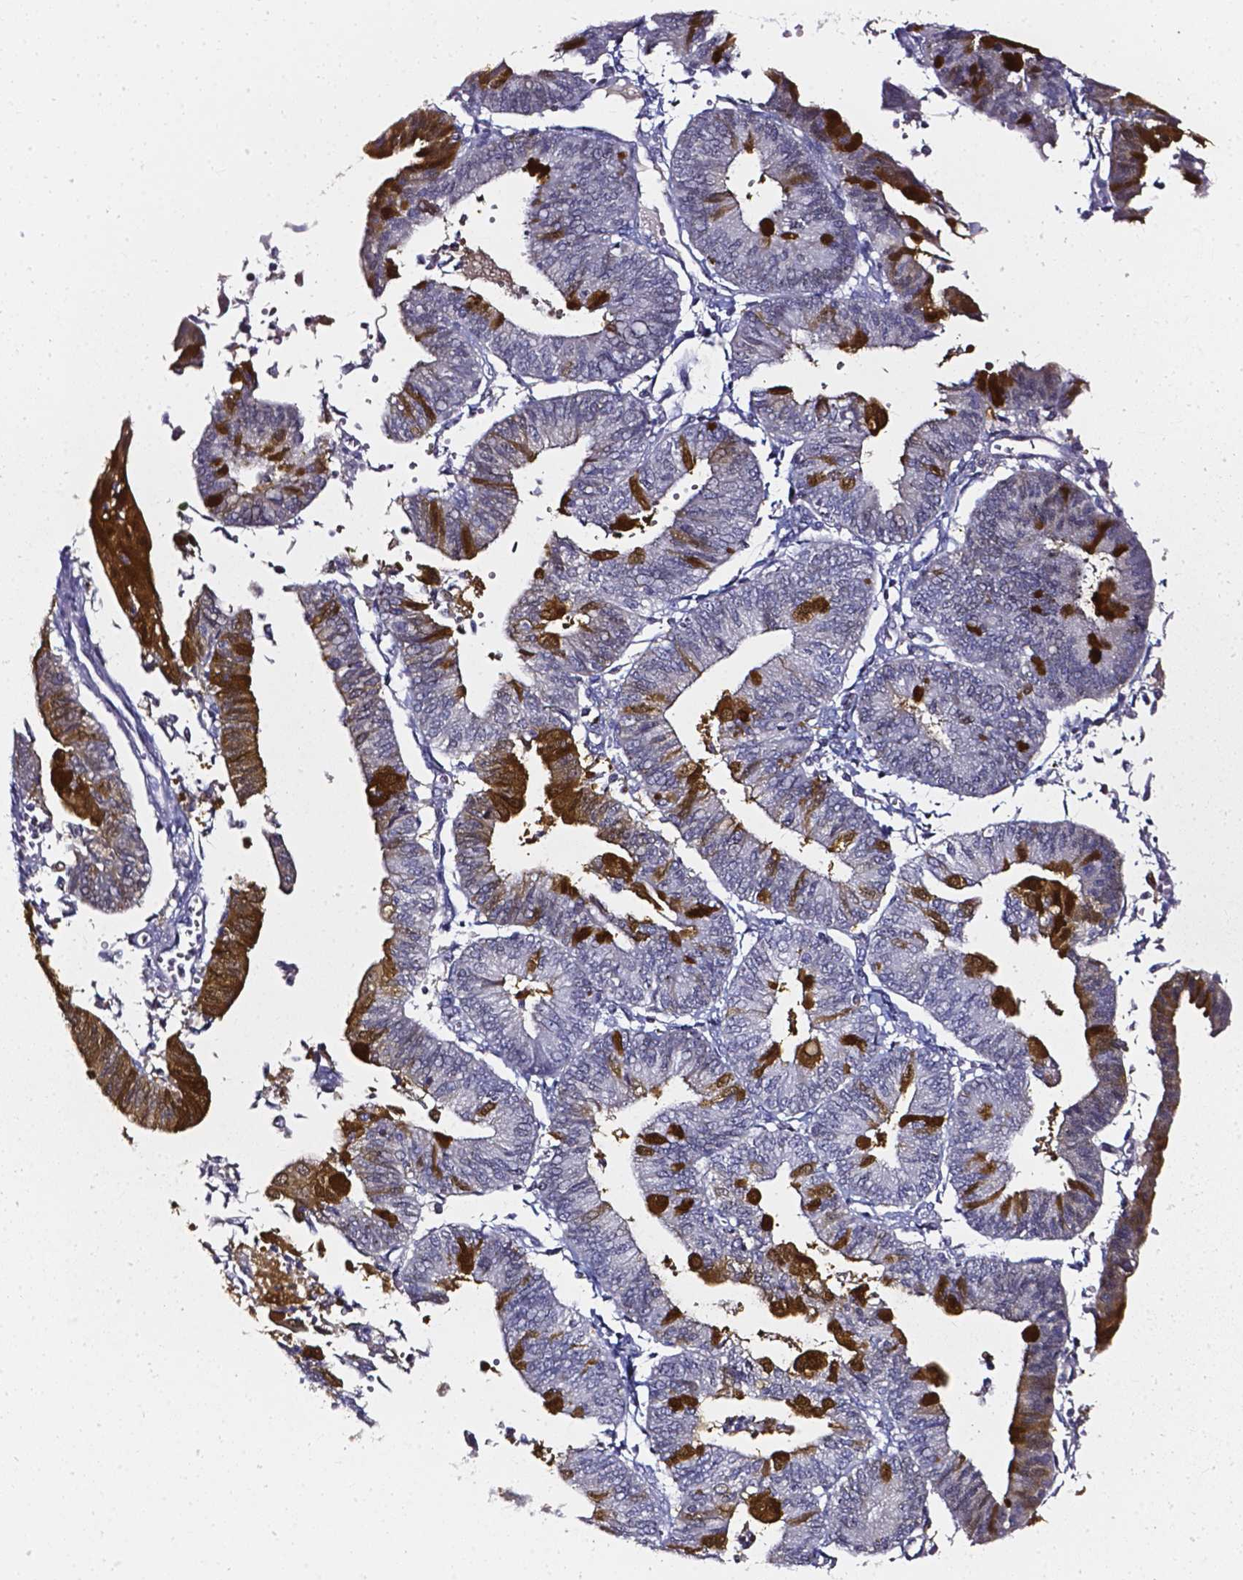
{"staining": {"intensity": "strong", "quantity": "<25%", "location": "cytoplasmic/membranous,nuclear"}, "tissue": "endometrial cancer", "cell_type": "Tumor cells", "image_type": "cancer", "snomed": [{"axis": "morphology", "description": "Adenocarcinoma, NOS"}, {"axis": "topography", "description": "Endometrium"}], "caption": "Immunohistochemistry (IHC) of human adenocarcinoma (endometrial) exhibits medium levels of strong cytoplasmic/membranous and nuclear positivity in about <25% of tumor cells. (Stains: DAB in brown, nuclei in blue, Microscopy: brightfield microscopy at high magnification).", "gene": "AKR1B10", "patient": {"sex": "female", "age": 65}}